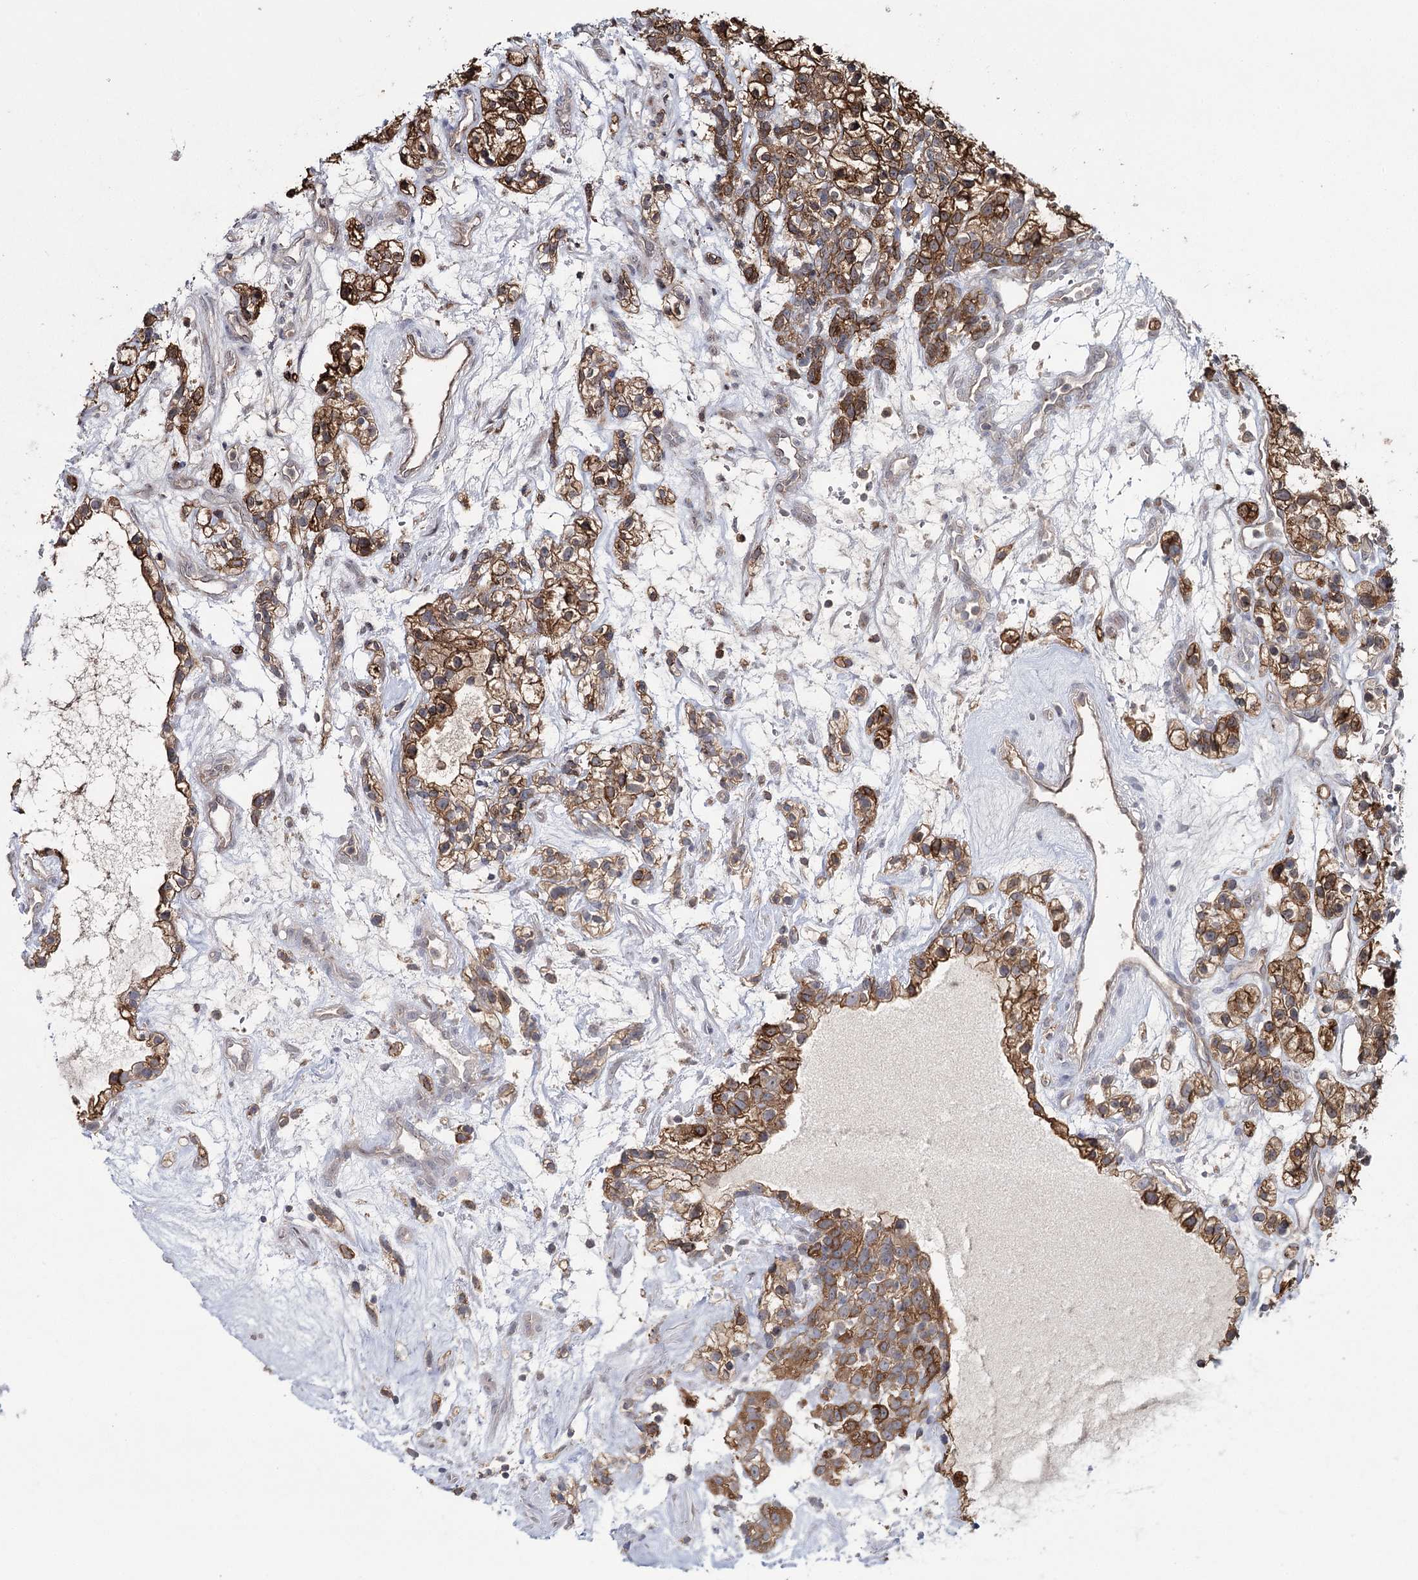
{"staining": {"intensity": "moderate", "quantity": ">75%", "location": "cytoplasmic/membranous"}, "tissue": "renal cancer", "cell_type": "Tumor cells", "image_type": "cancer", "snomed": [{"axis": "morphology", "description": "Adenocarcinoma, NOS"}, {"axis": "topography", "description": "Kidney"}], "caption": "Protein positivity by immunohistochemistry shows moderate cytoplasmic/membranous positivity in about >75% of tumor cells in renal cancer. (brown staining indicates protein expression, while blue staining denotes nuclei).", "gene": "WDR44", "patient": {"sex": "female", "age": 57}}